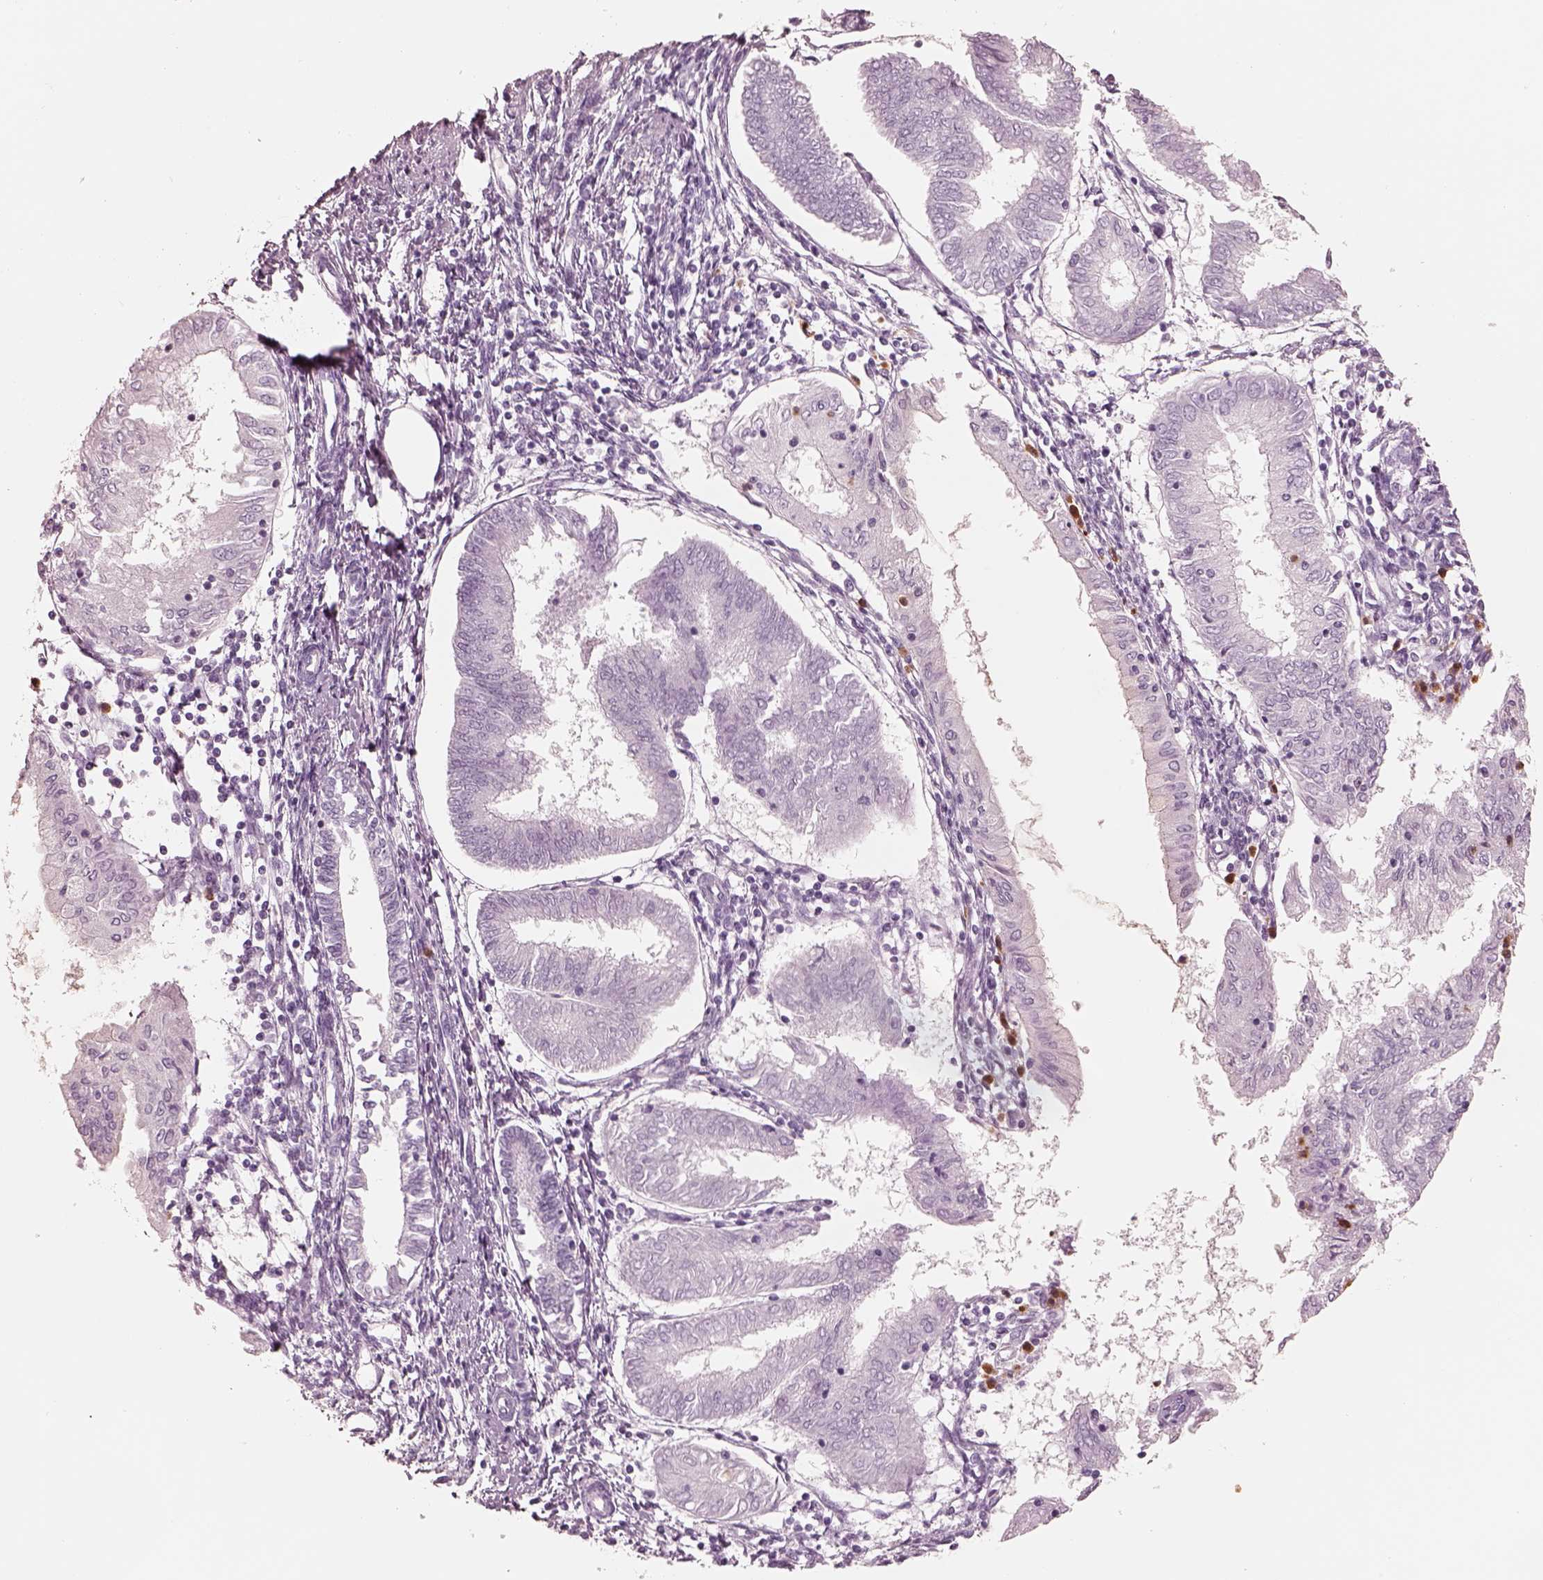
{"staining": {"intensity": "negative", "quantity": "none", "location": "none"}, "tissue": "endometrial cancer", "cell_type": "Tumor cells", "image_type": "cancer", "snomed": [{"axis": "morphology", "description": "Adenocarcinoma, NOS"}, {"axis": "topography", "description": "Endometrium"}], "caption": "Human endometrial cancer stained for a protein using immunohistochemistry (IHC) displays no positivity in tumor cells.", "gene": "ELANE", "patient": {"sex": "female", "age": 68}}